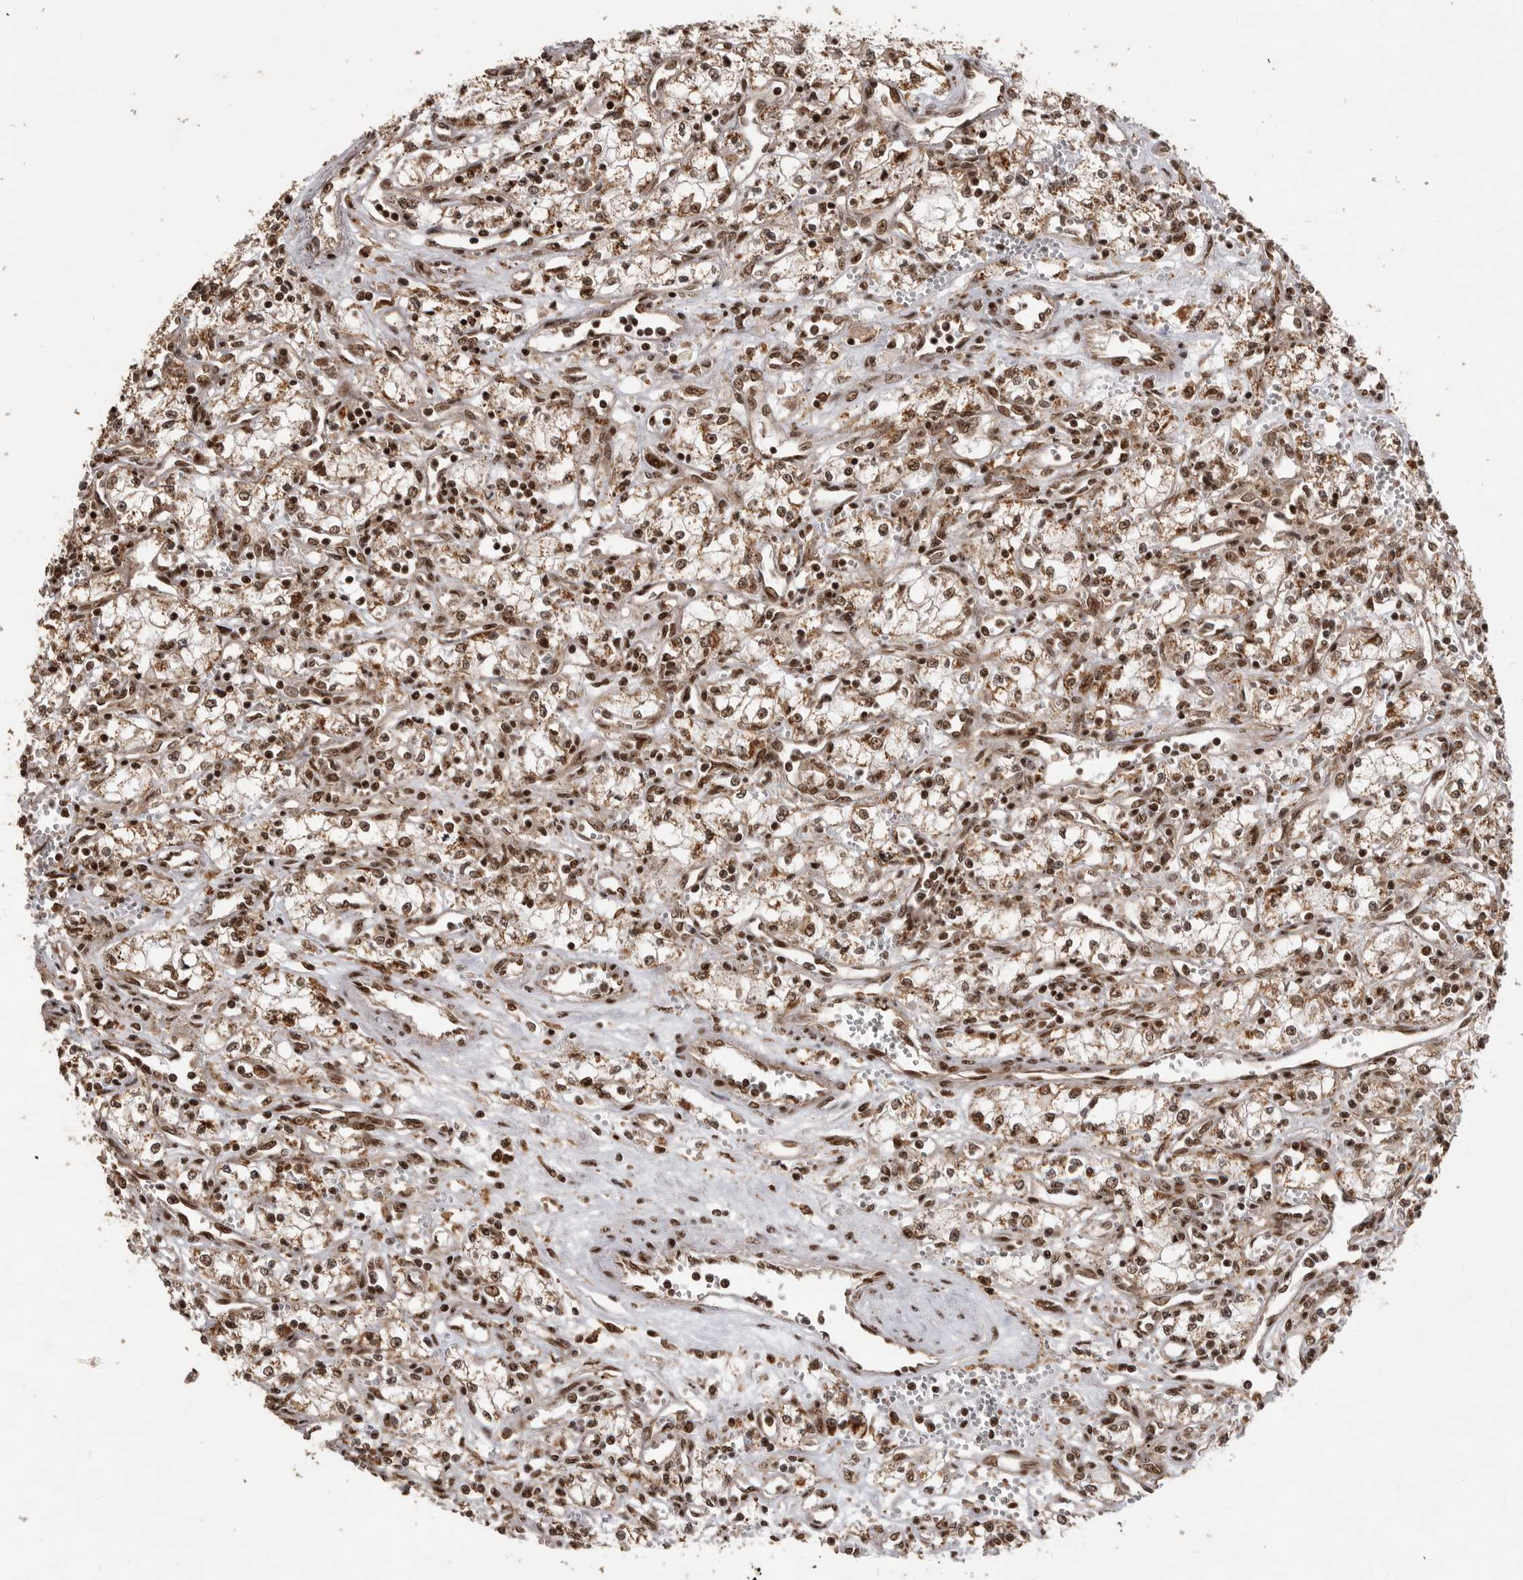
{"staining": {"intensity": "moderate", "quantity": ">75%", "location": "nuclear"}, "tissue": "renal cancer", "cell_type": "Tumor cells", "image_type": "cancer", "snomed": [{"axis": "morphology", "description": "Adenocarcinoma, NOS"}, {"axis": "topography", "description": "Kidney"}], "caption": "DAB (3,3'-diaminobenzidine) immunohistochemical staining of renal cancer (adenocarcinoma) displays moderate nuclear protein staining in about >75% of tumor cells. (Brightfield microscopy of DAB IHC at high magnification).", "gene": "PPP1R8", "patient": {"sex": "male", "age": 59}}